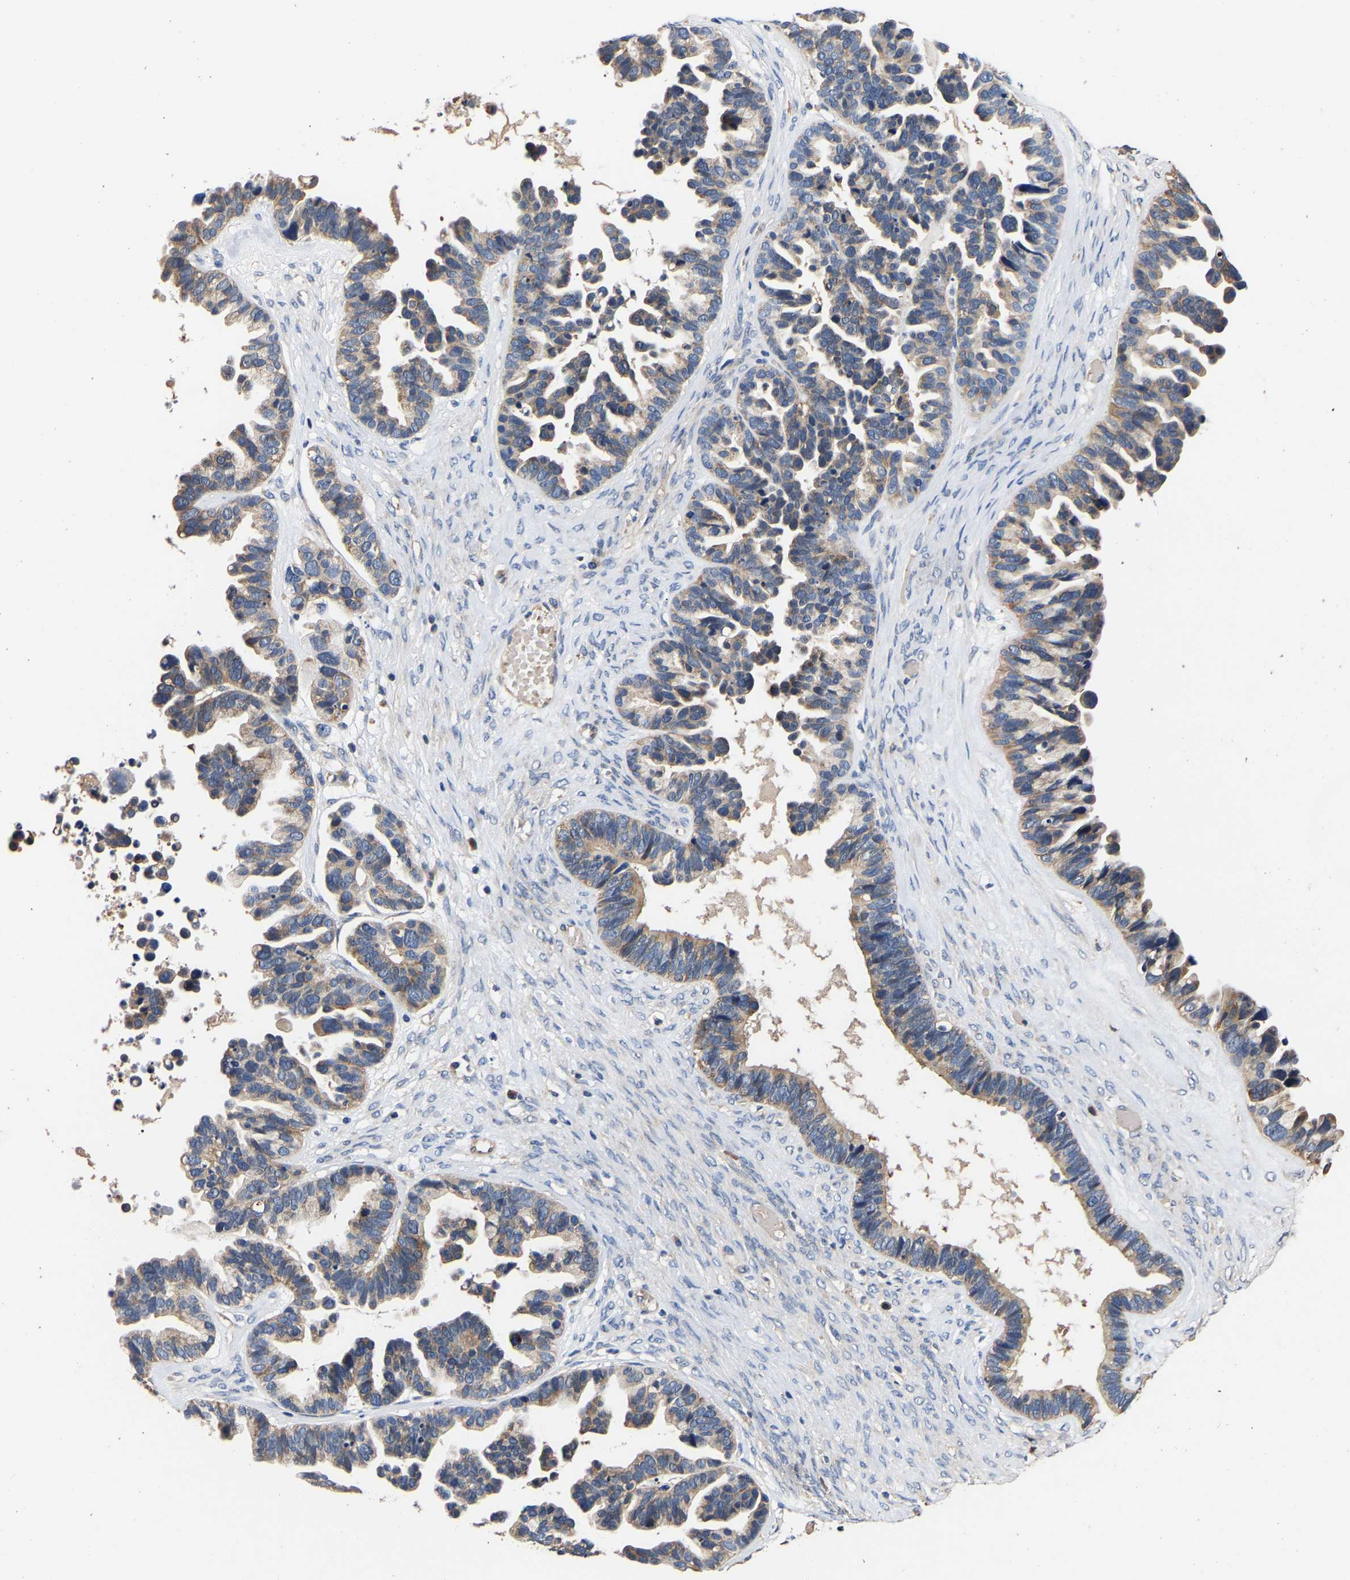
{"staining": {"intensity": "weak", "quantity": "25%-75%", "location": "cytoplasmic/membranous"}, "tissue": "ovarian cancer", "cell_type": "Tumor cells", "image_type": "cancer", "snomed": [{"axis": "morphology", "description": "Cystadenocarcinoma, serous, NOS"}, {"axis": "topography", "description": "Ovary"}], "caption": "This histopathology image displays immunohistochemistry (IHC) staining of human ovarian cancer, with low weak cytoplasmic/membranous staining in about 25%-75% of tumor cells.", "gene": "LRBA", "patient": {"sex": "female", "age": 56}}